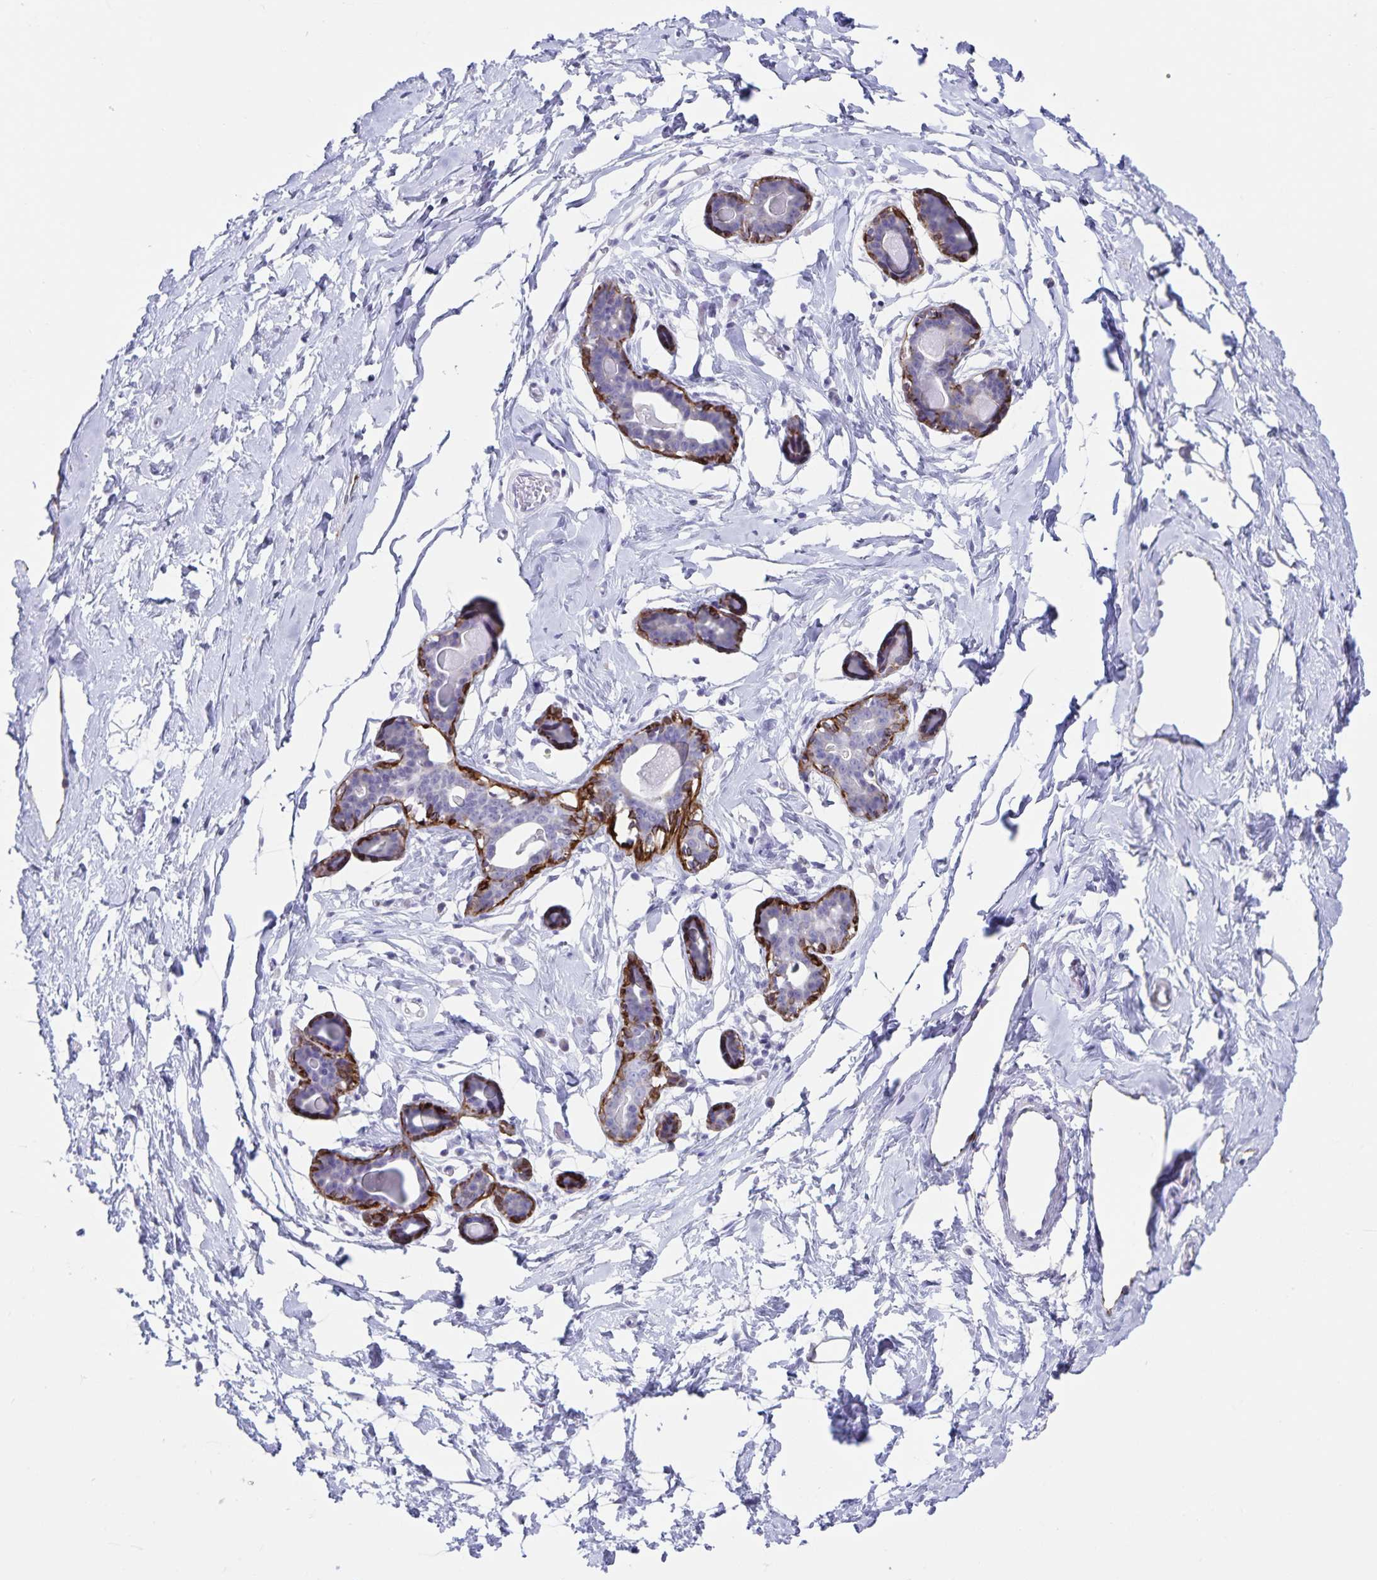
{"staining": {"intensity": "negative", "quantity": "none", "location": "none"}, "tissue": "breast", "cell_type": "Adipocytes", "image_type": "normal", "snomed": [{"axis": "morphology", "description": "Normal tissue, NOS"}, {"axis": "topography", "description": "Breast"}], "caption": "High power microscopy histopathology image of an immunohistochemistry (IHC) micrograph of unremarkable breast, revealing no significant staining in adipocytes.", "gene": "SYNM", "patient": {"sex": "female", "age": 45}}